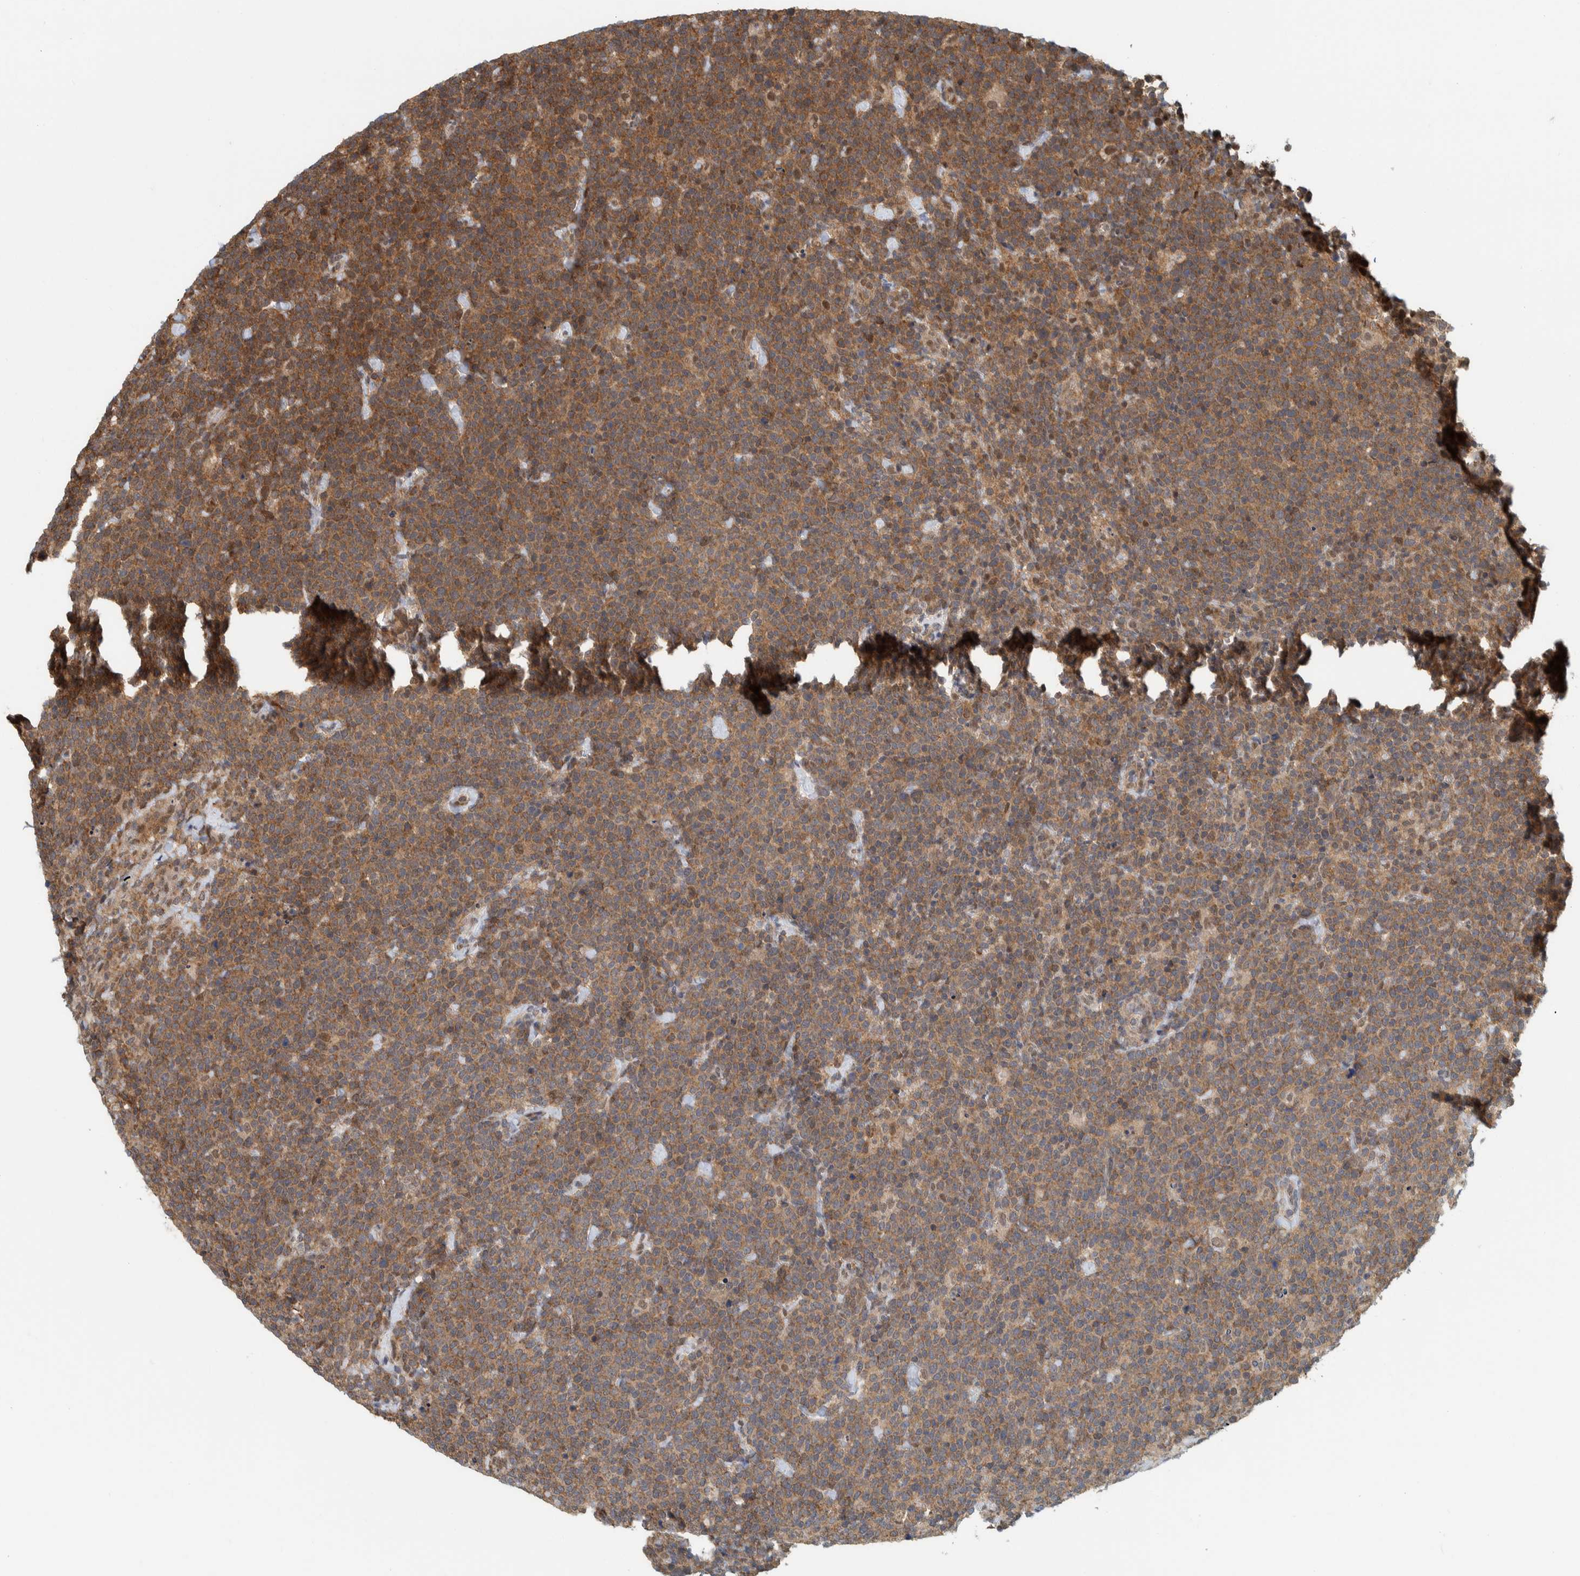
{"staining": {"intensity": "moderate", "quantity": ">75%", "location": "cytoplasmic/membranous"}, "tissue": "lymphoma", "cell_type": "Tumor cells", "image_type": "cancer", "snomed": [{"axis": "morphology", "description": "Malignant lymphoma, non-Hodgkin's type, High grade"}, {"axis": "topography", "description": "Lymph node"}], "caption": "Immunohistochemistry staining of malignant lymphoma, non-Hodgkin's type (high-grade), which displays medium levels of moderate cytoplasmic/membranous expression in approximately >75% of tumor cells indicating moderate cytoplasmic/membranous protein staining. The staining was performed using DAB (3,3'-diaminobenzidine) (brown) for protein detection and nuclei were counterstained in hematoxylin (blue).", "gene": "COPS3", "patient": {"sex": "male", "age": 61}}